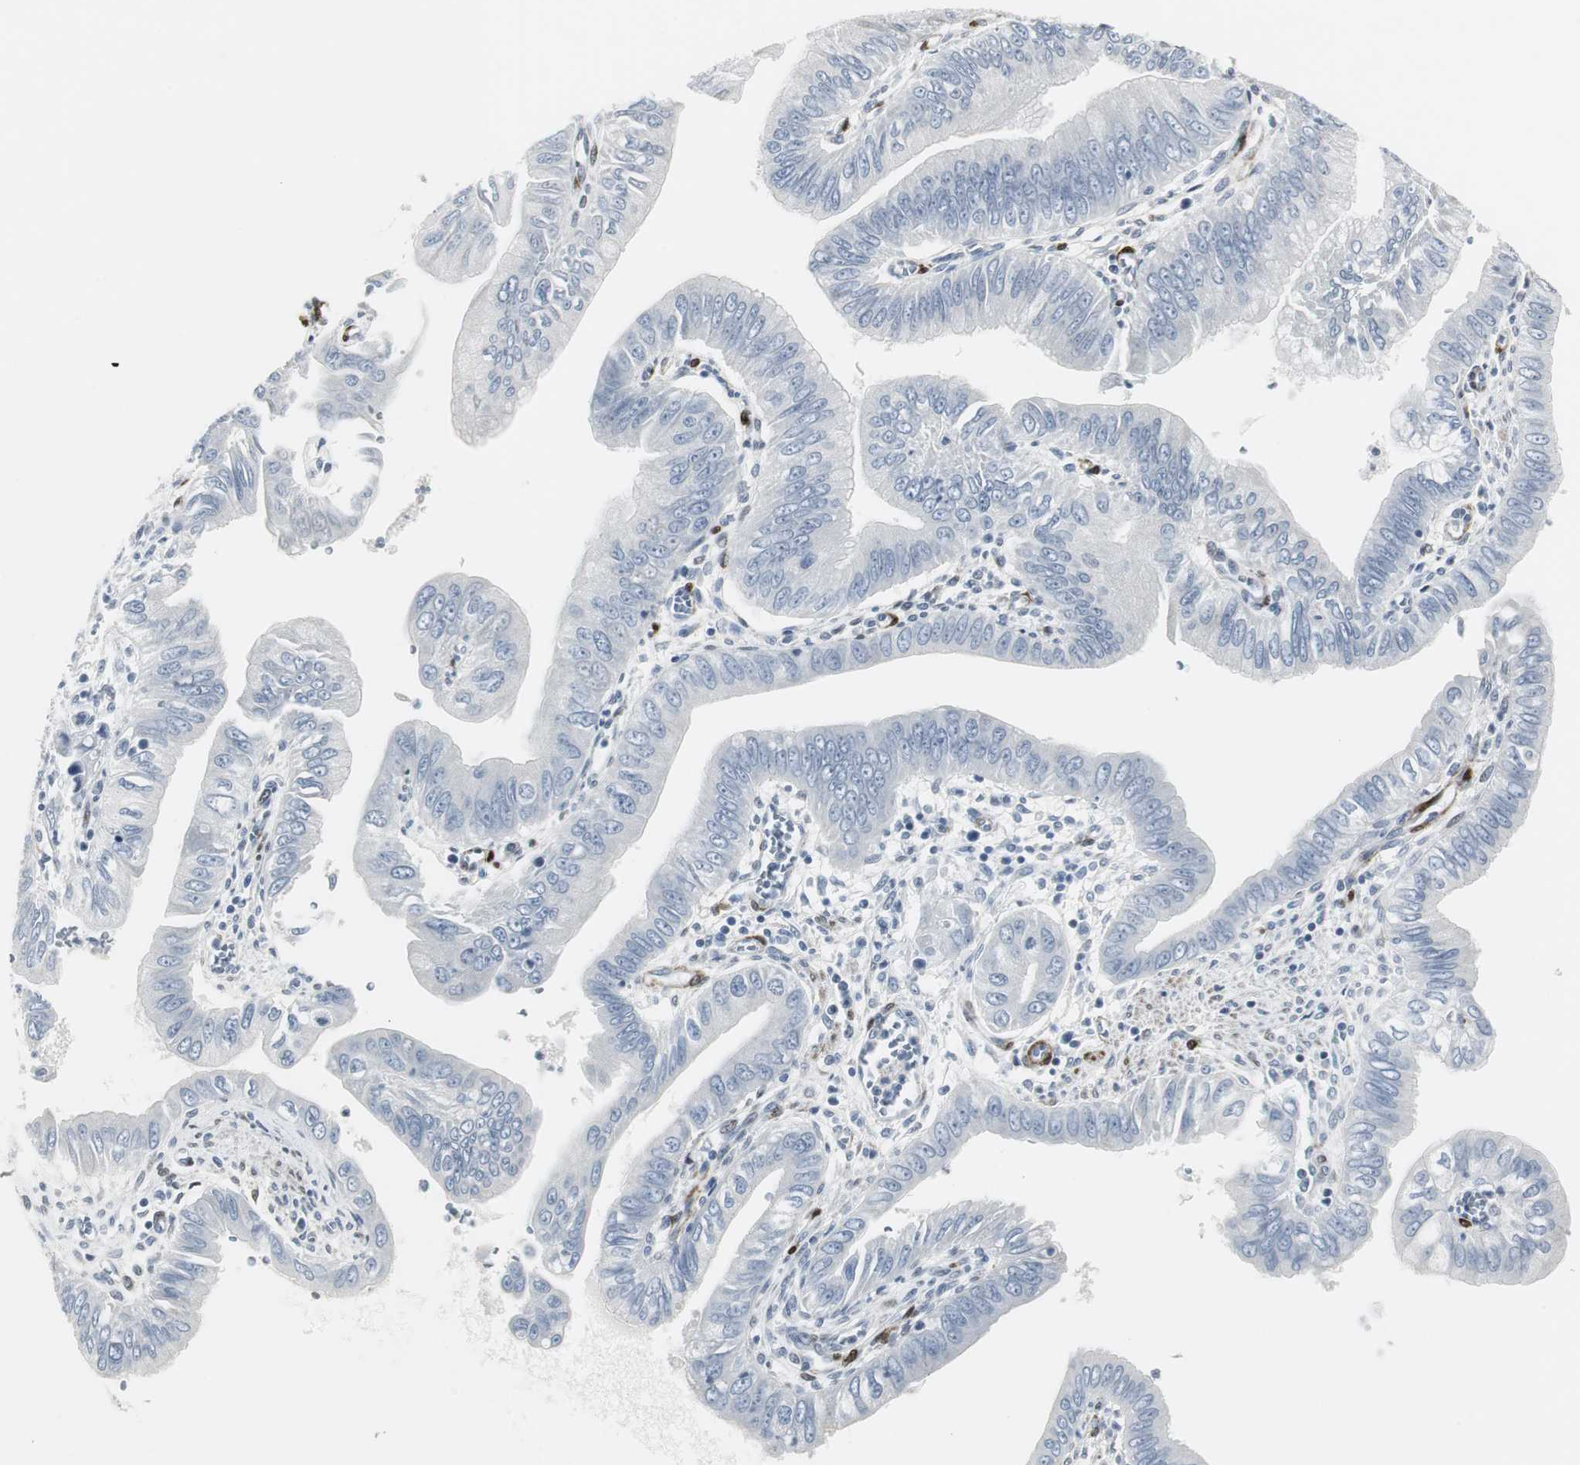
{"staining": {"intensity": "negative", "quantity": "none", "location": "none"}, "tissue": "pancreatic cancer", "cell_type": "Tumor cells", "image_type": "cancer", "snomed": [{"axis": "morphology", "description": "Normal tissue, NOS"}, {"axis": "topography", "description": "Lymph node"}], "caption": "The histopathology image reveals no staining of tumor cells in pancreatic cancer. The staining is performed using DAB brown chromogen with nuclei counter-stained in using hematoxylin.", "gene": "PPP1R14A", "patient": {"sex": "male", "age": 50}}